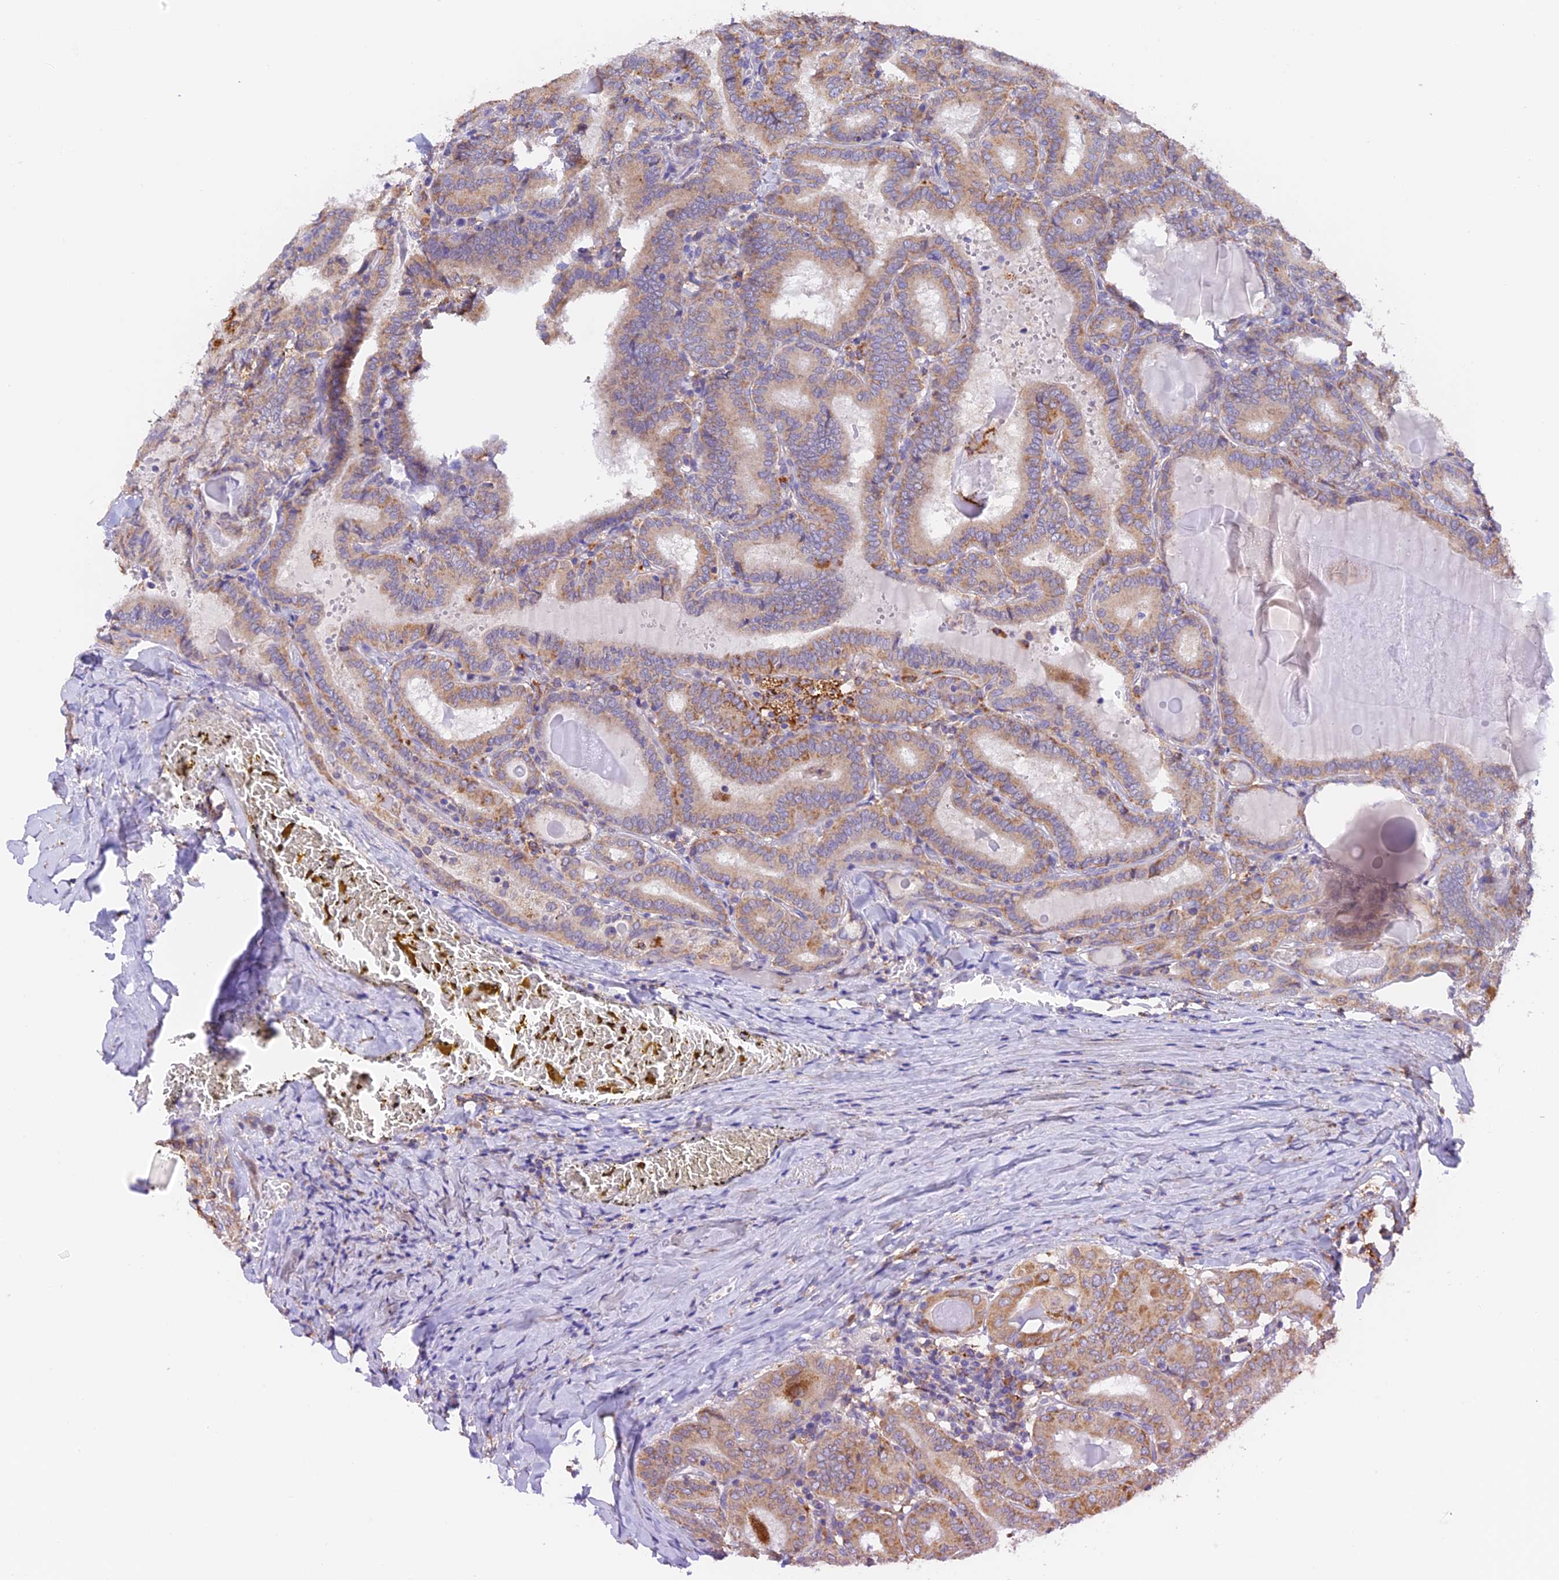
{"staining": {"intensity": "moderate", "quantity": "25%-75%", "location": "cytoplasmic/membranous"}, "tissue": "thyroid cancer", "cell_type": "Tumor cells", "image_type": "cancer", "snomed": [{"axis": "morphology", "description": "Papillary adenocarcinoma, NOS"}, {"axis": "topography", "description": "Thyroid gland"}], "caption": "A high-resolution photomicrograph shows immunohistochemistry (IHC) staining of thyroid papillary adenocarcinoma, which displays moderate cytoplasmic/membranous staining in approximately 25%-75% of tumor cells.", "gene": "VKORC1", "patient": {"sex": "female", "age": 72}}